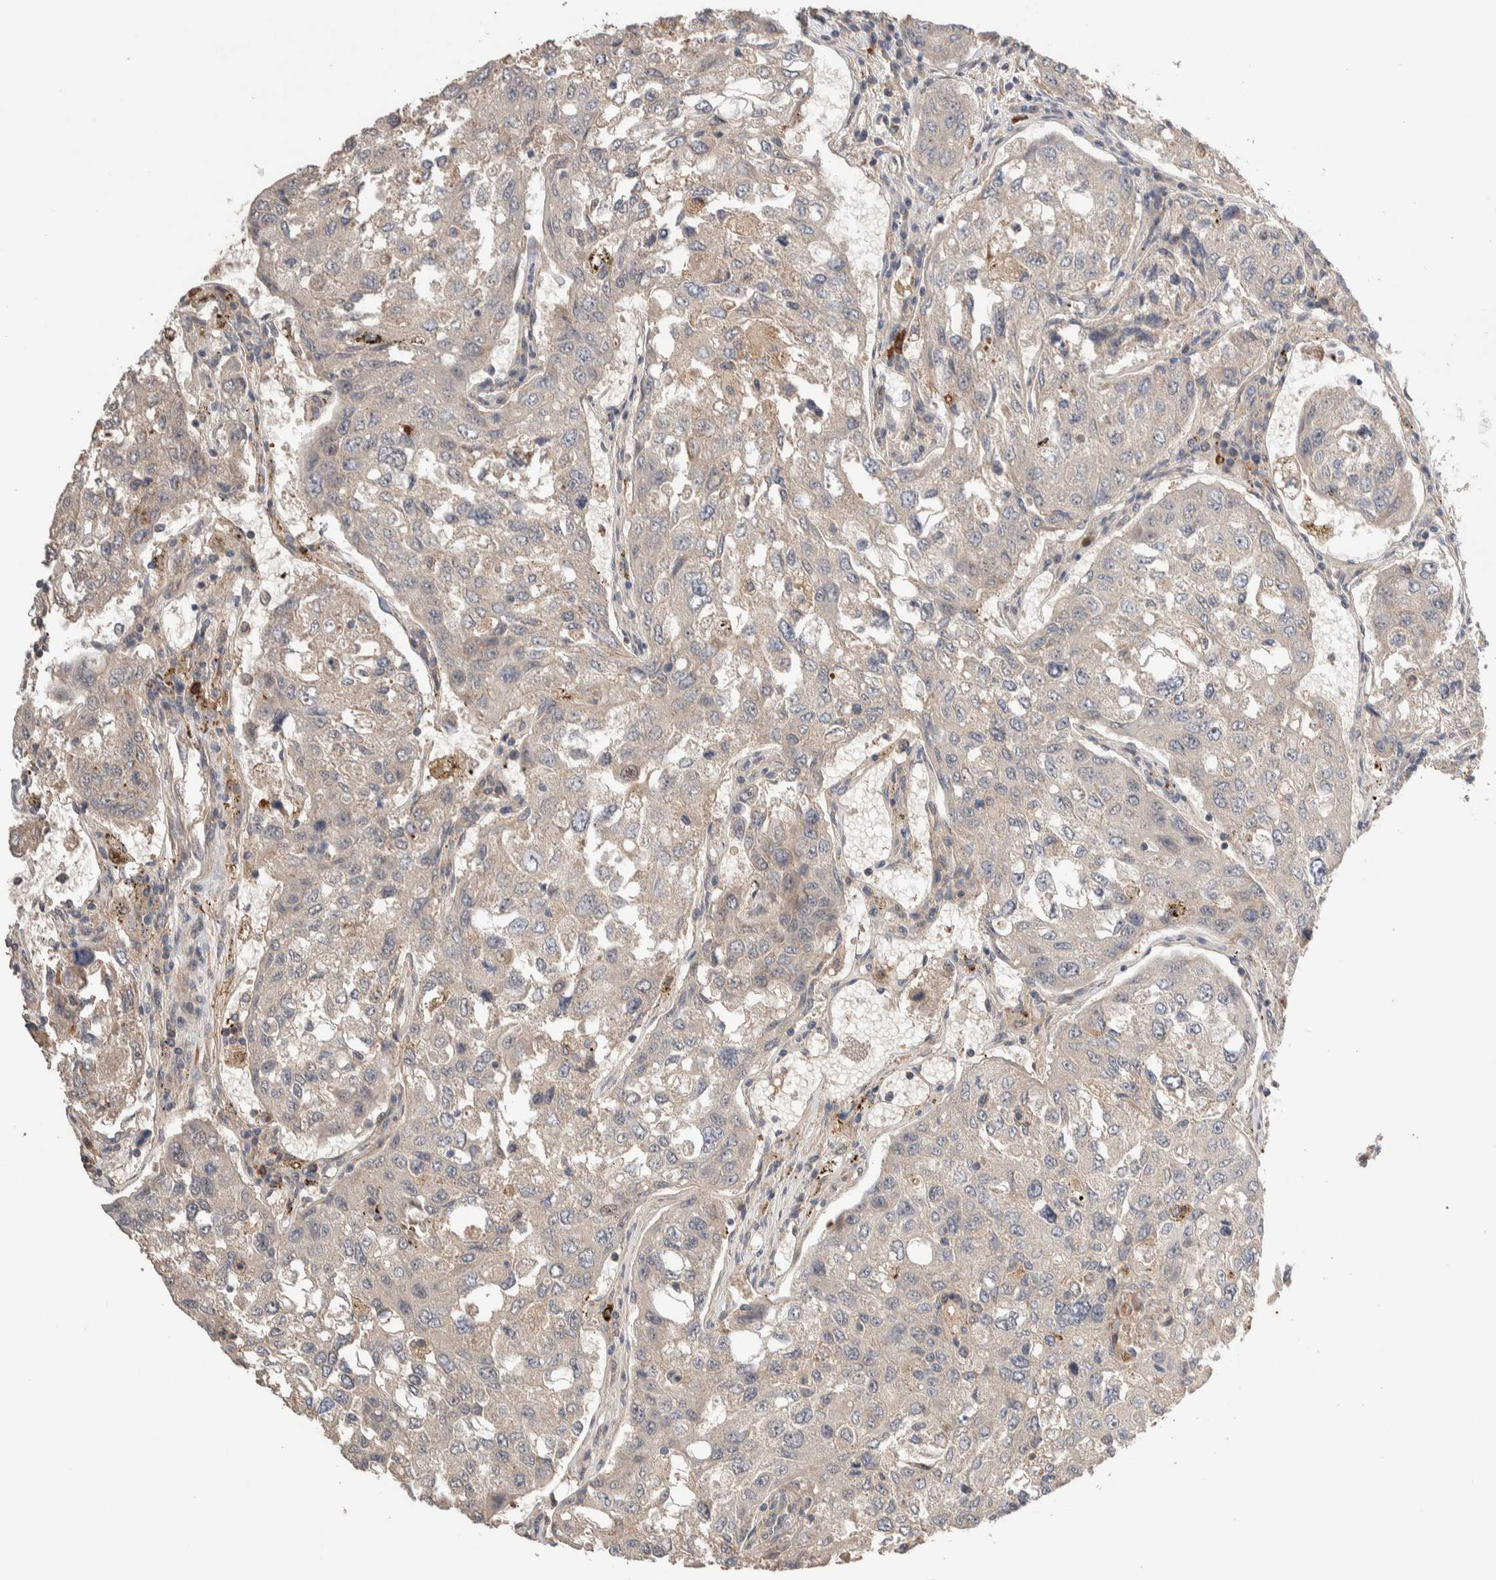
{"staining": {"intensity": "negative", "quantity": "none", "location": "none"}, "tissue": "urothelial cancer", "cell_type": "Tumor cells", "image_type": "cancer", "snomed": [{"axis": "morphology", "description": "Urothelial carcinoma, High grade"}, {"axis": "topography", "description": "Lymph node"}, {"axis": "topography", "description": "Urinary bladder"}], "caption": "Tumor cells show no significant expression in high-grade urothelial carcinoma. (Brightfield microscopy of DAB (3,3'-diaminobenzidine) IHC at high magnification).", "gene": "WDR91", "patient": {"sex": "male", "age": 51}}